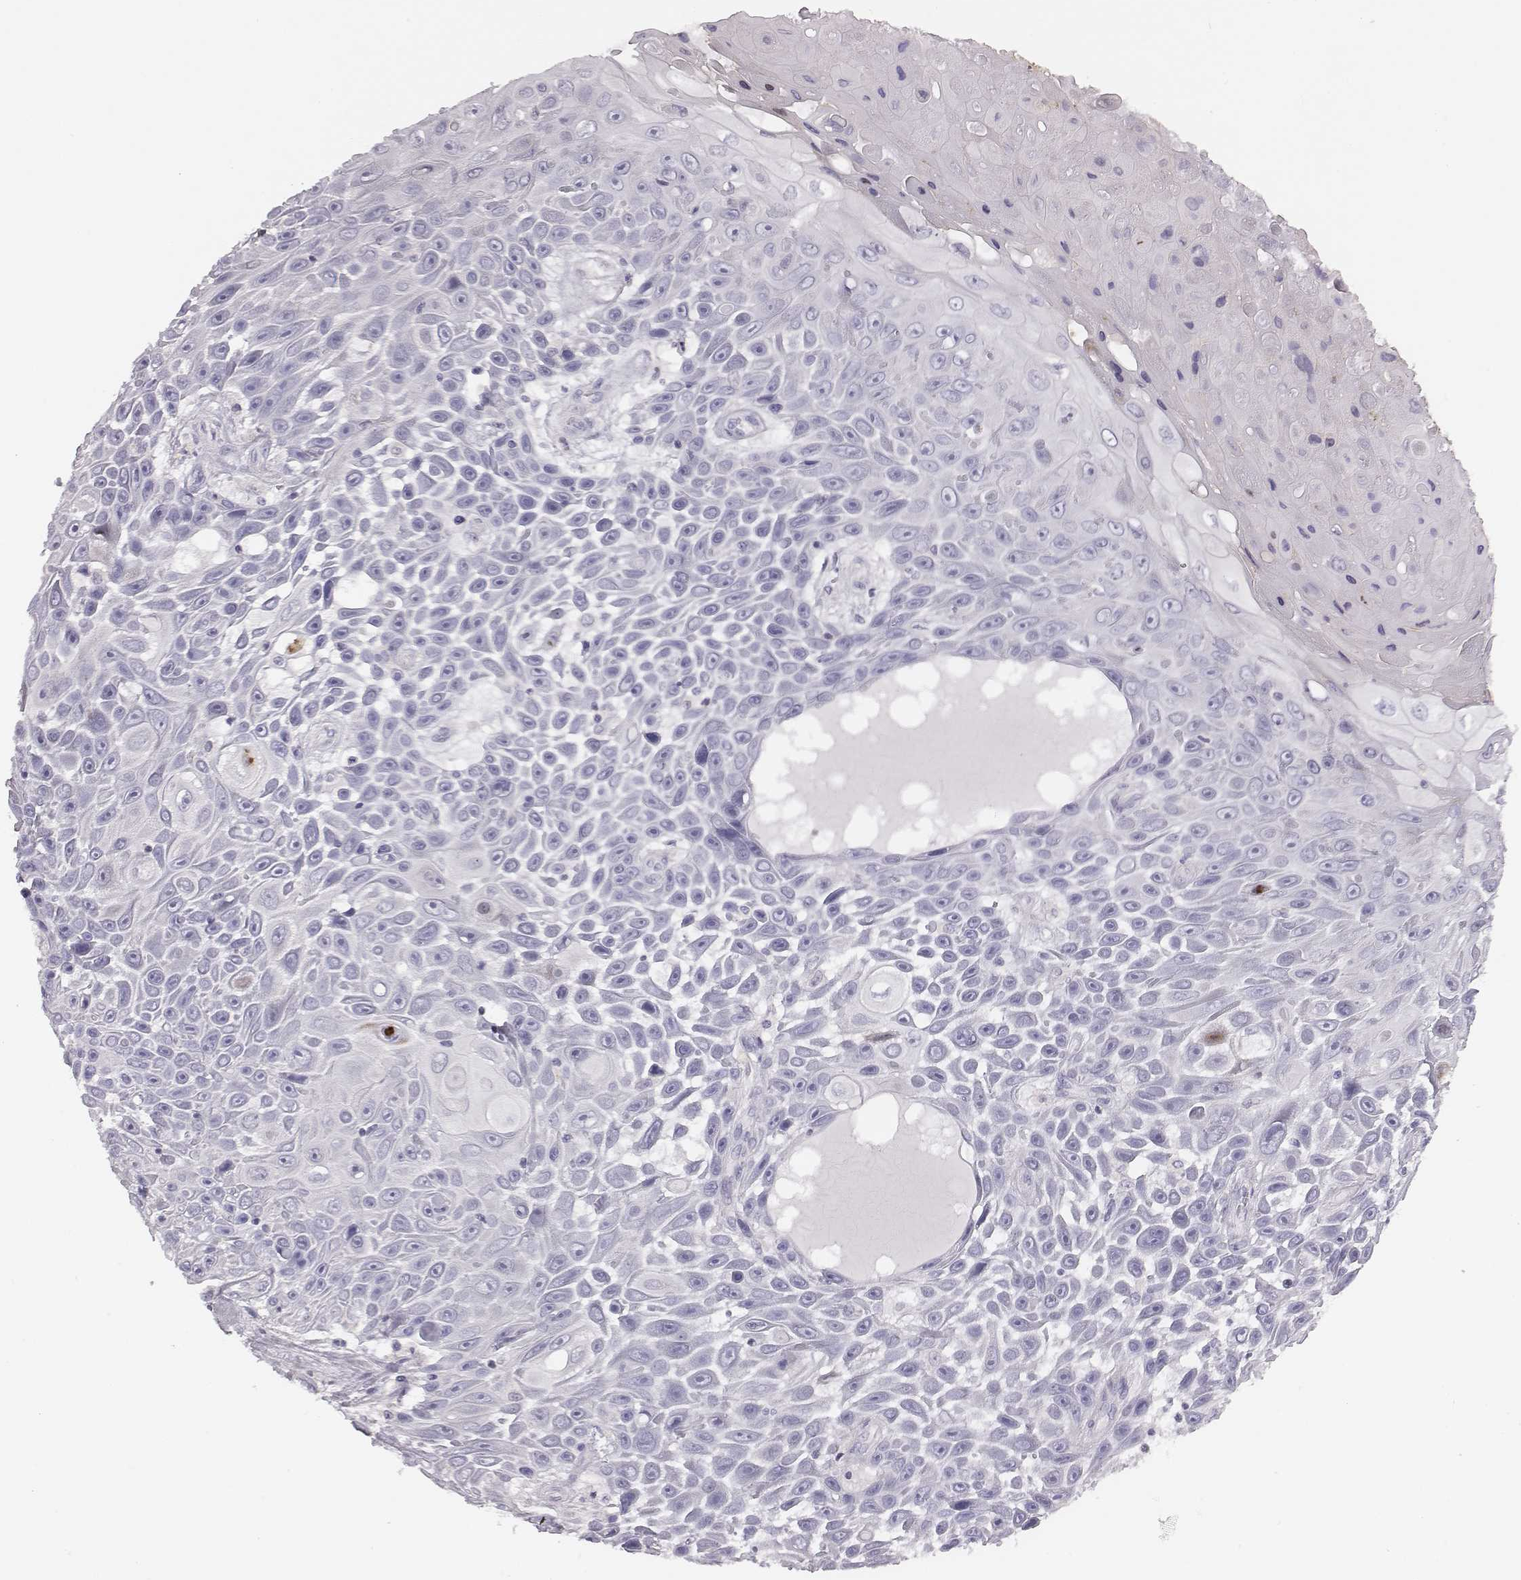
{"staining": {"intensity": "negative", "quantity": "none", "location": "none"}, "tissue": "skin cancer", "cell_type": "Tumor cells", "image_type": "cancer", "snomed": [{"axis": "morphology", "description": "Squamous cell carcinoma, NOS"}, {"axis": "topography", "description": "Skin"}], "caption": "Photomicrograph shows no significant protein expression in tumor cells of skin cancer. Brightfield microscopy of immunohistochemistry stained with DAB (brown) and hematoxylin (blue), captured at high magnification.", "gene": "ADAM7", "patient": {"sex": "male", "age": 82}}